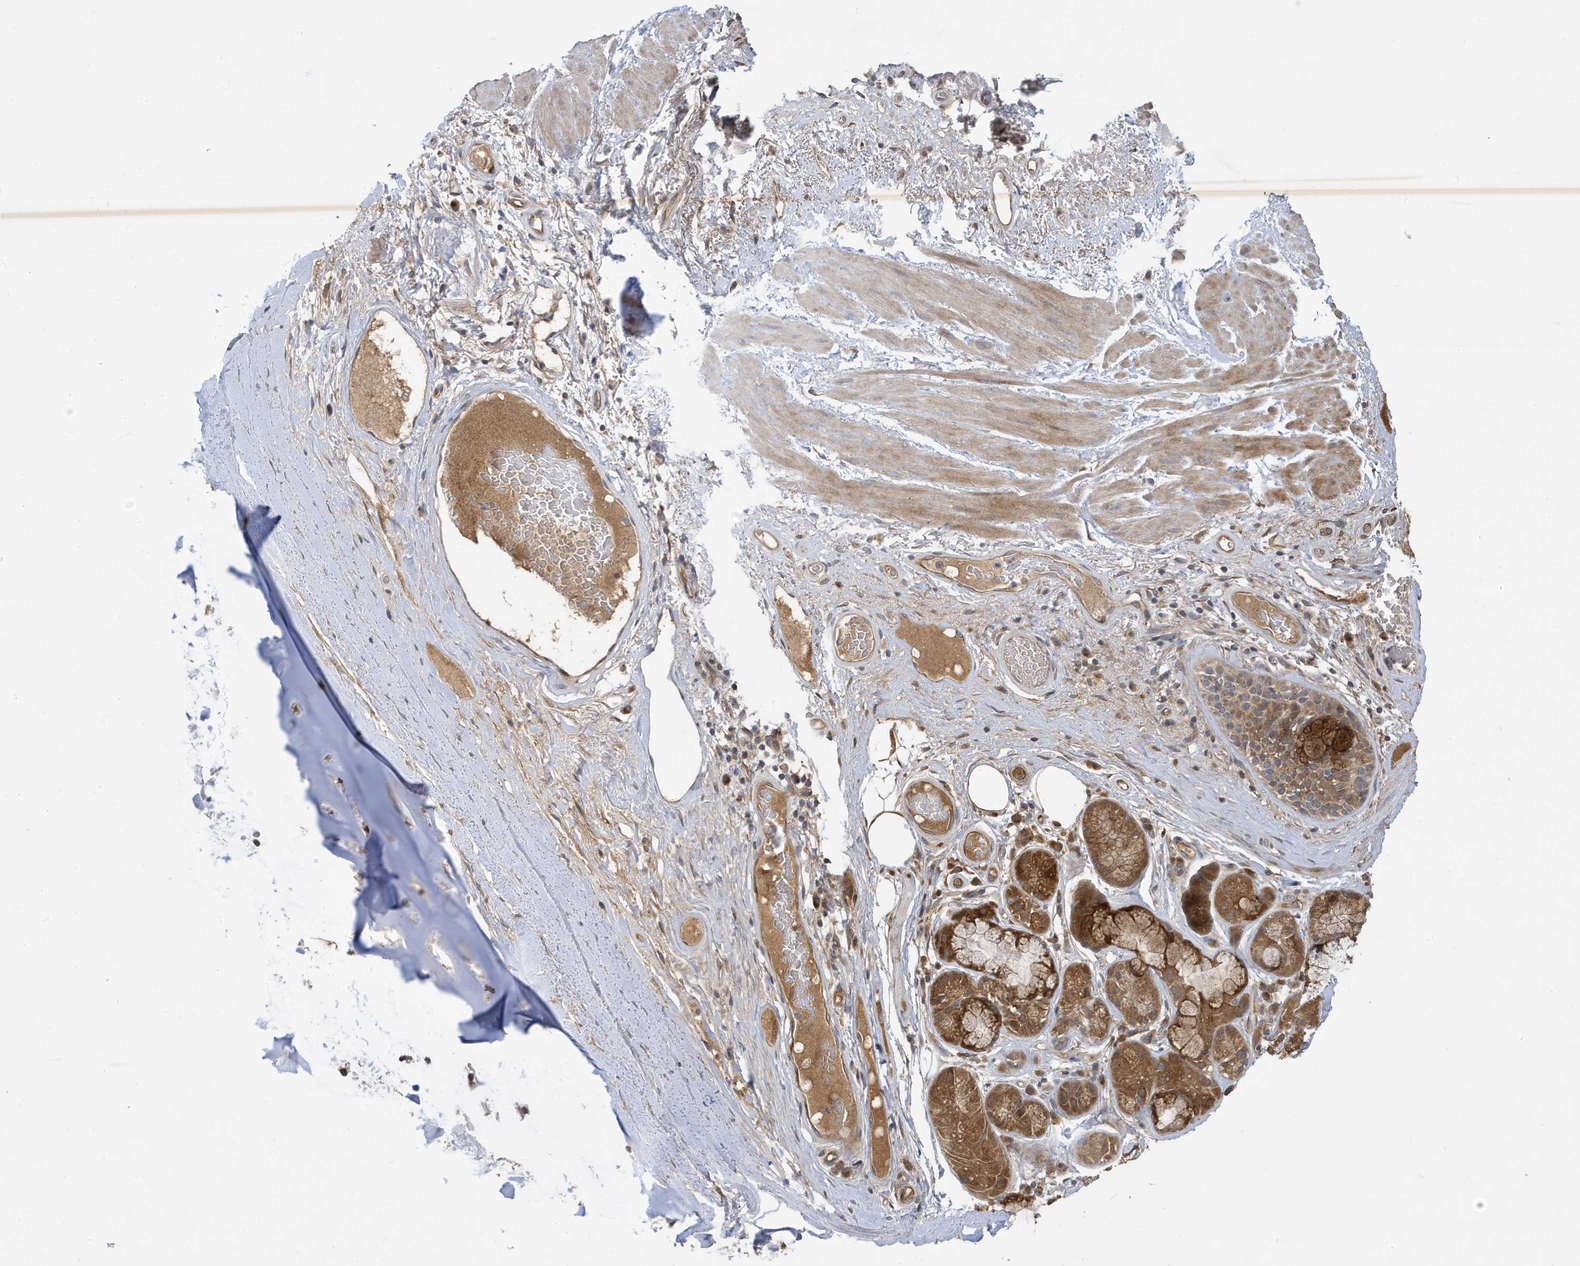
{"staining": {"intensity": "moderate", "quantity": "25%-75%", "location": "cytoplasmic/membranous"}, "tissue": "adipose tissue", "cell_type": "Adipocytes", "image_type": "normal", "snomed": [{"axis": "morphology", "description": "Normal tissue, NOS"}, {"axis": "morphology", "description": "Squamous cell carcinoma, NOS"}, {"axis": "topography", "description": "Lymph node"}, {"axis": "topography", "description": "Bronchus"}, {"axis": "topography", "description": "Lung"}], "caption": "This photomicrograph shows IHC staining of benign adipose tissue, with medium moderate cytoplasmic/membranous positivity in approximately 25%-75% of adipocytes.", "gene": "LAPTM4A", "patient": {"sex": "male", "age": 66}}